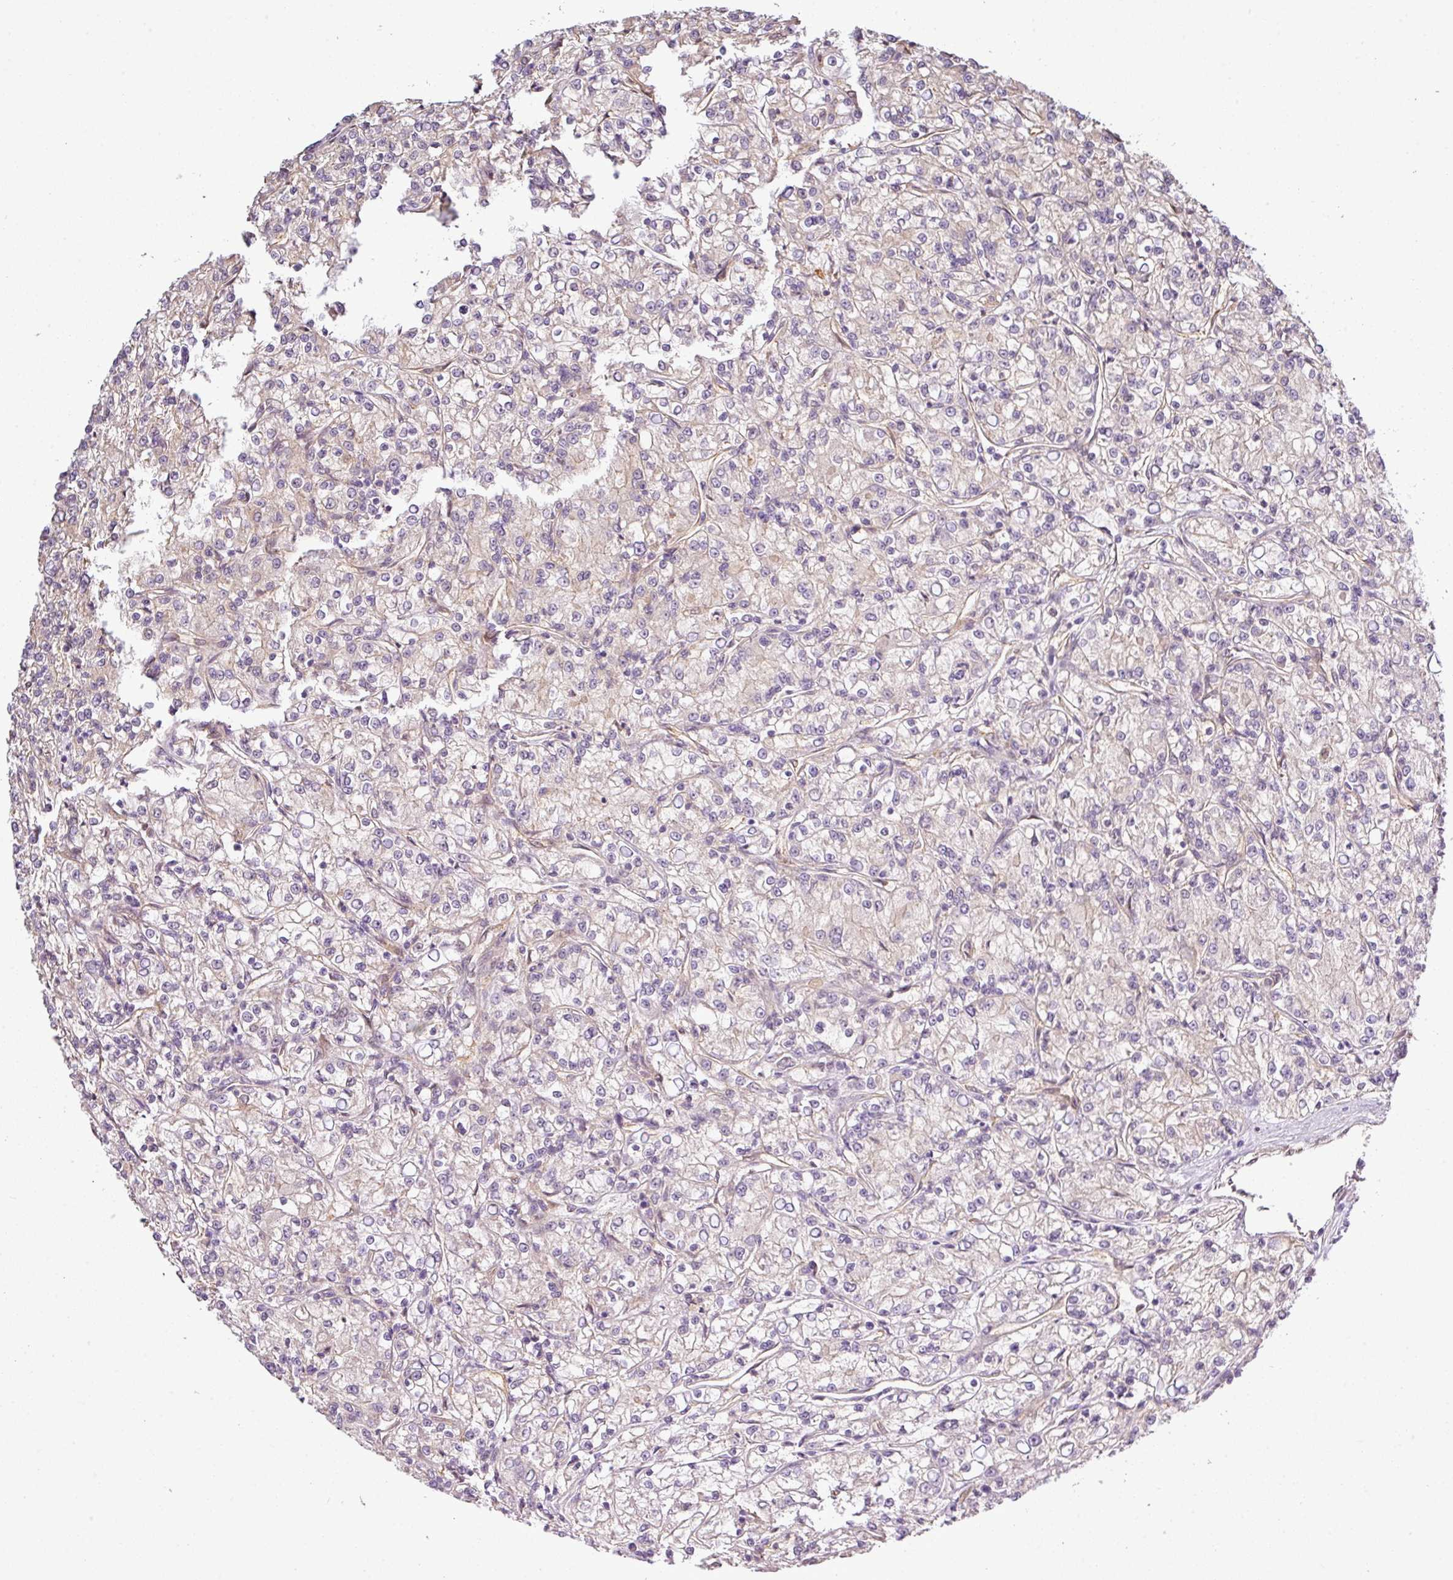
{"staining": {"intensity": "negative", "quantity": "none", "location": "none"}, "tissue": "renal cancer", "cell_type": "Tumor cells", "image_type": "cancer", "snomed": [{"axis": "morphology", "description": "Adenocarcinoma, NOS"}, {"axis": "topography", "description": "Kidney"}], "caption": "High magnification brightfield microscopy of renal cancer (adenocarcinoma) stained with DAB (3,3'-diaminobenzidine) (brown) and counterstained with hematoxylin (blue): tumor cells show no significant staining. (Stains: DAB (3,3'-diaminobenzidine) IHC with hematoxylin counter stain, Microscopy: brightfield microscopy at high magnification).", "gene": "ANKRD18A", "patient": {"sex": "female", "age": 59}}